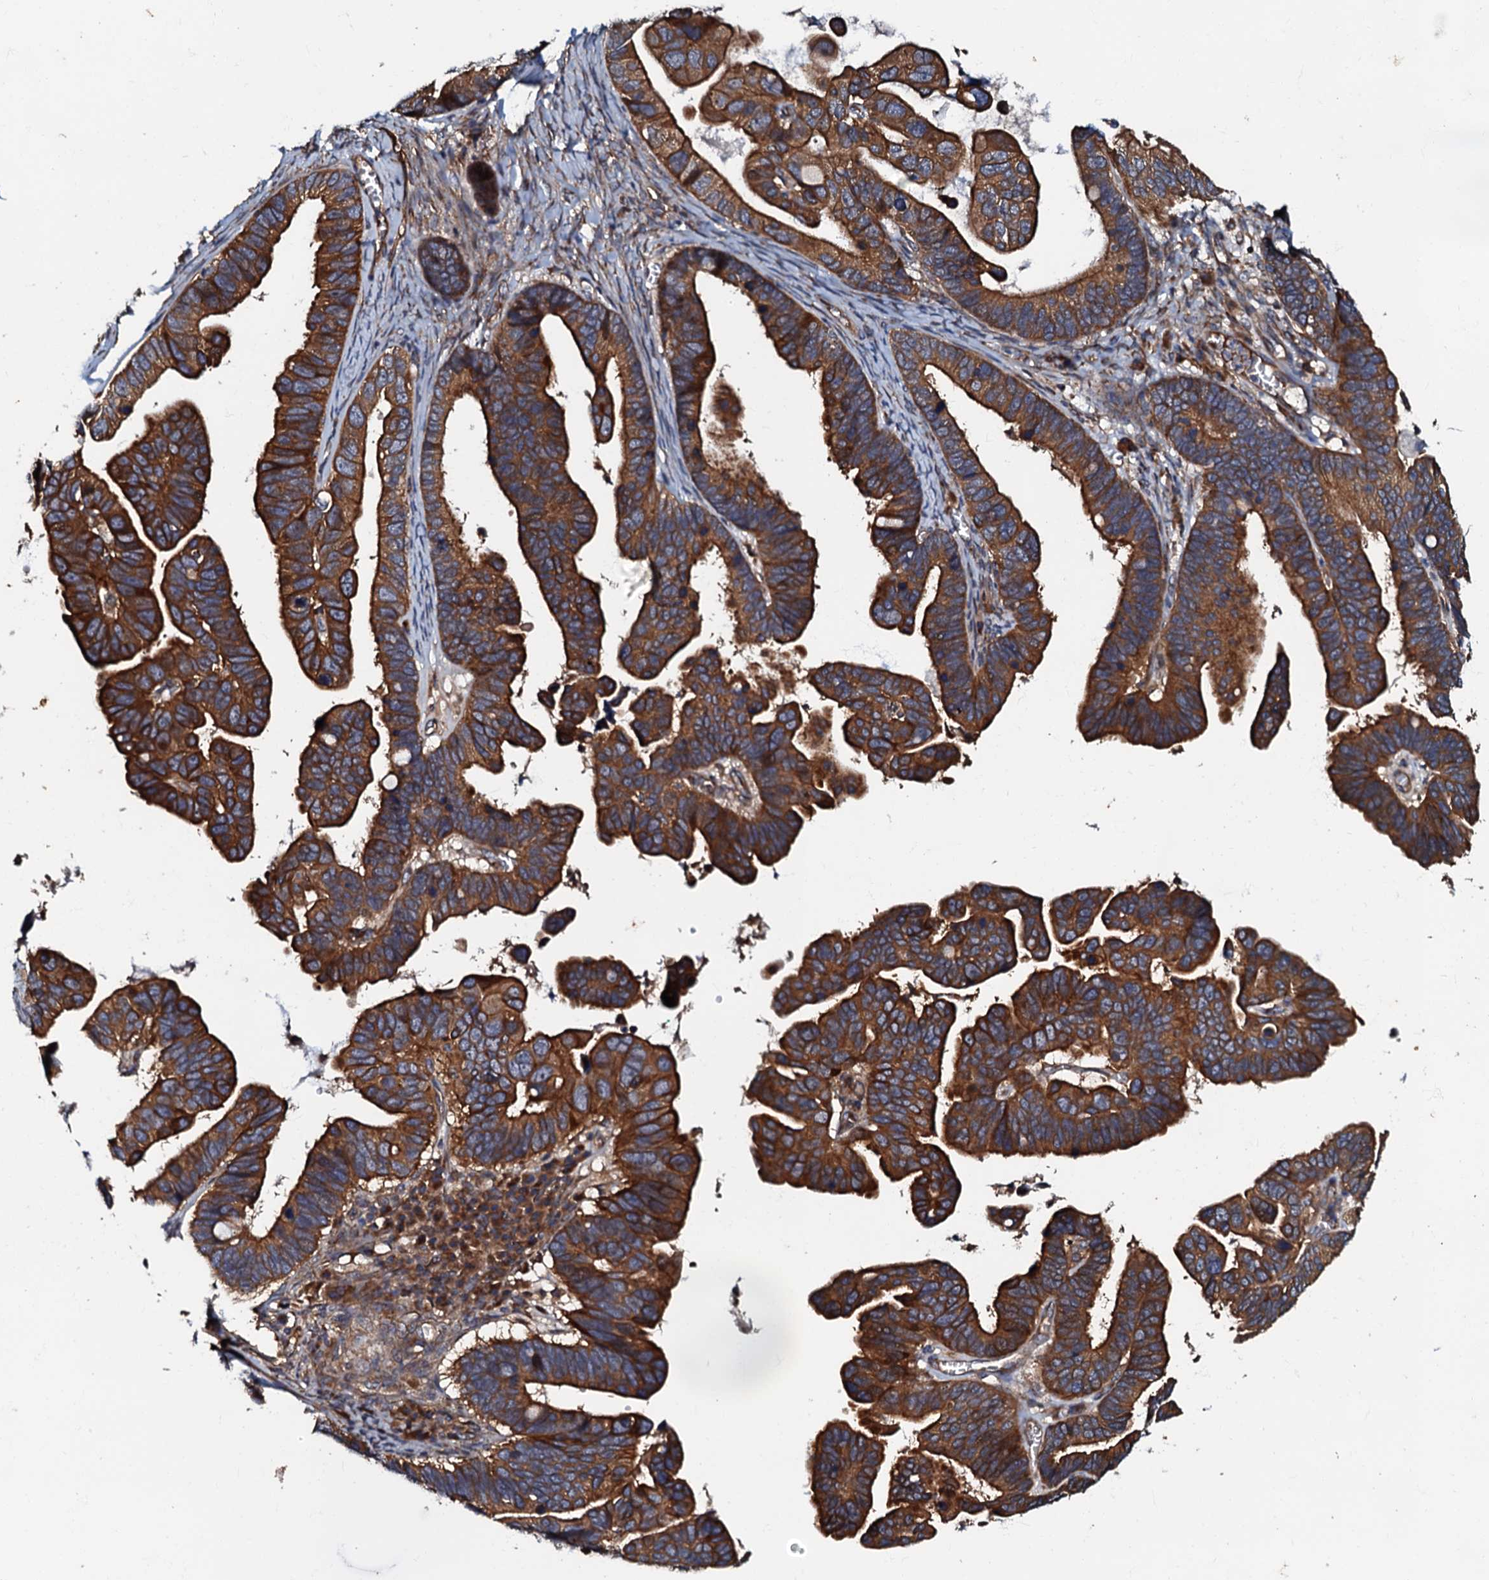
{"staining": {"intensity": "strong", "quantity": ">75%", "location": "cytoplasmic/membranous"}, "tissue": "ovarian cancer", "cell_type": "Tumor cells", "image_type": "cancer", "snomed": [{"axis": "morphology", "description": "Cystadenocarcinoma, serous, NOS"}, {"axis": "topography", "description": "Ovary"}], "caption": "DAB (3,3'-diaminobenzidine) immunohistochemical staining of human ovarian cancer displays strong cytoplasmic/membranous protein staining in about >75% of tumor cells.", "gene": "BLOC1S6", "patient": {"sex": "female", "age": 56}}